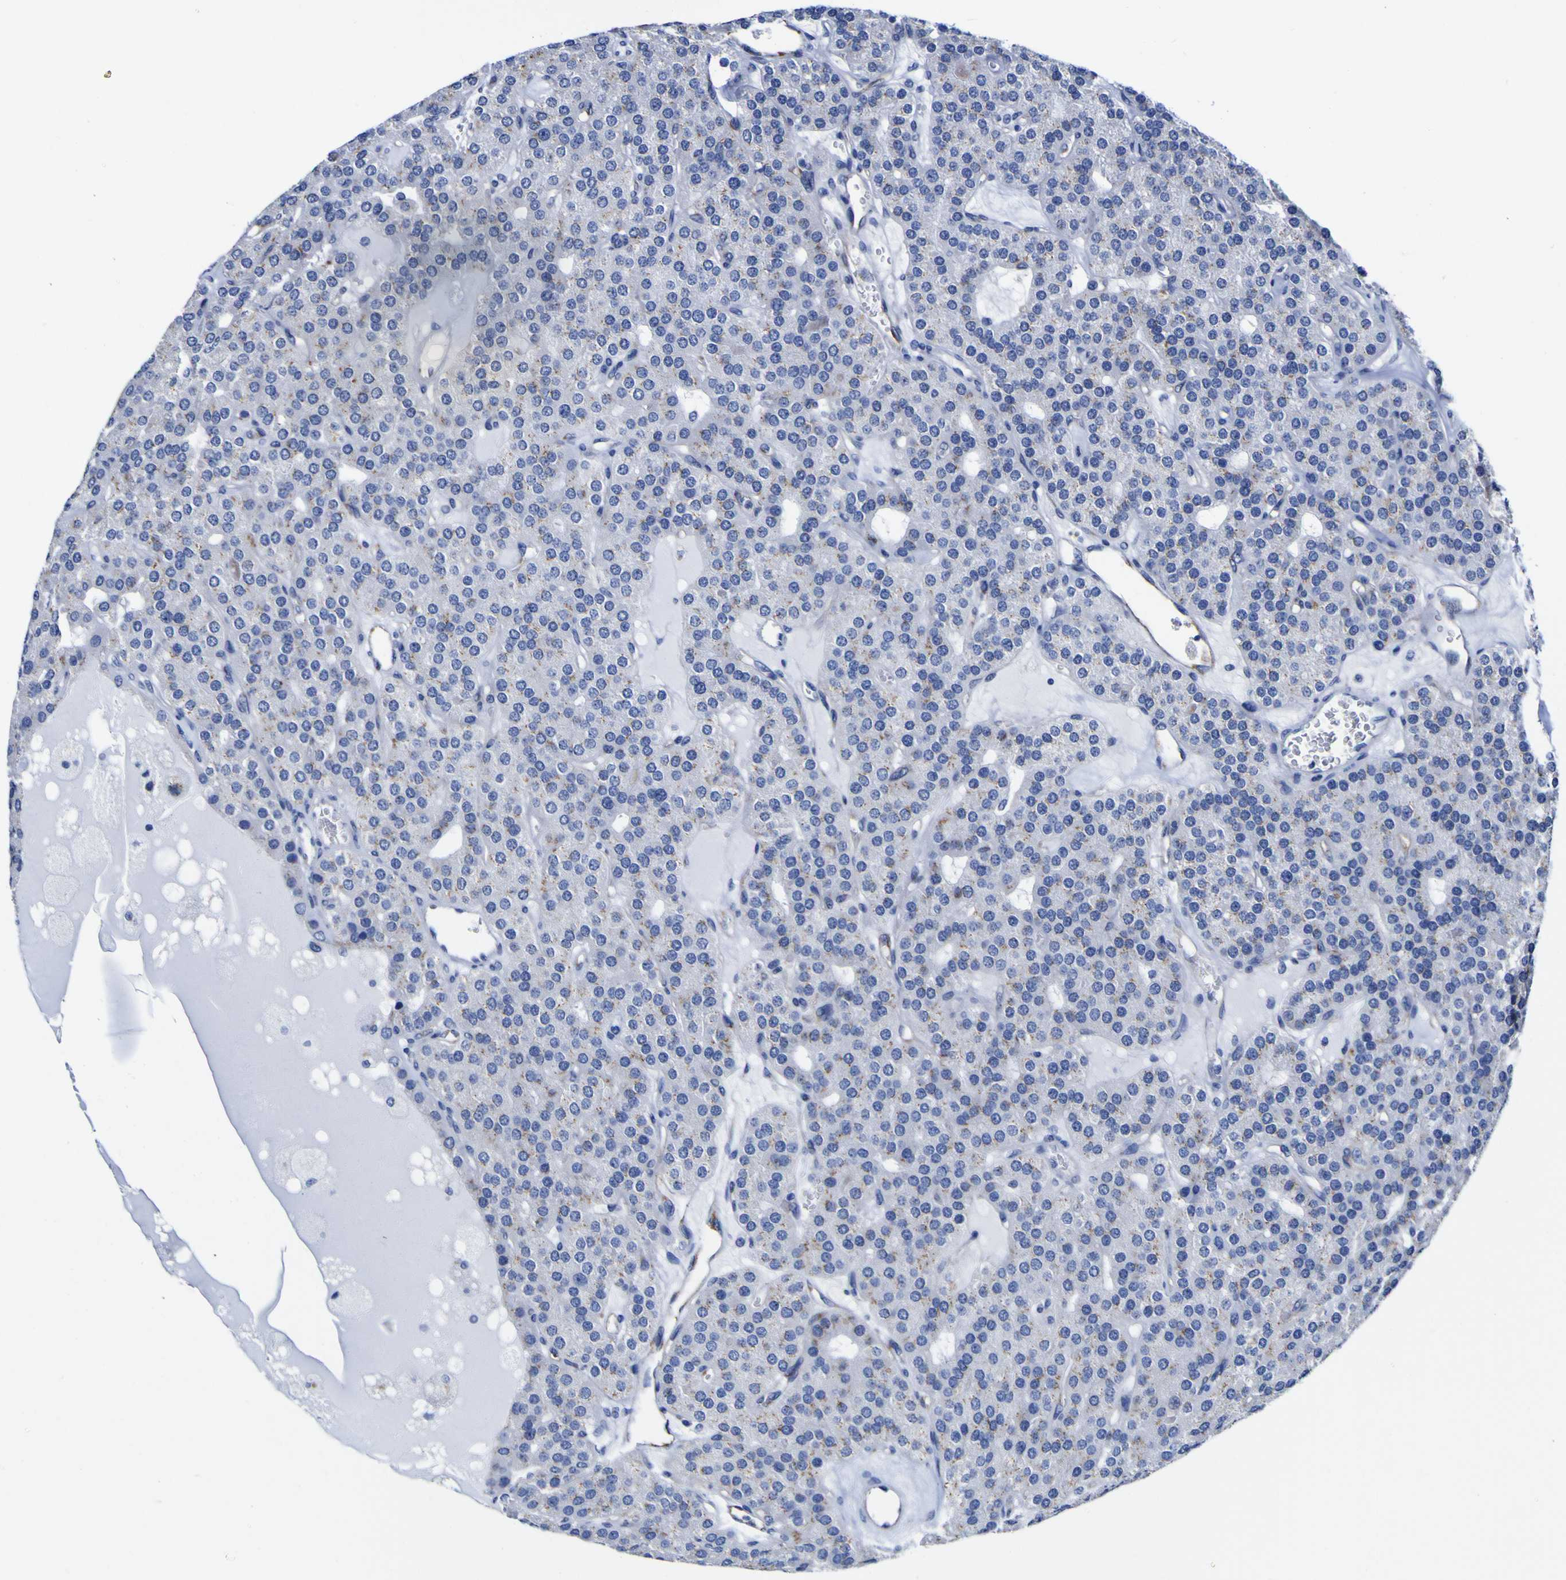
{"staining": {"intensity": "weak", "quantity": "<25%", "location": "cytoplasmic/membranous"}, "tissue": "parathyroid gland", "cell_type": "Glandular cells", "image_type": "normal", "snomed": [{"axis": "morphology", "description": "Normal tissue, NOS"}, {"axis": "morphology", "description": "Adenoma, NOS"}, {"axis": "topography", "description": "Parathyroid gland"}], "caption": "Immunohistochemistry histopathology image of normal parathyroid gland: human parathyroid gland stained with DAB demonstrates no significant protein staining in glandular cells.", "gene": "GOLM1", "patient": {"sex": "female", "age": 86}}